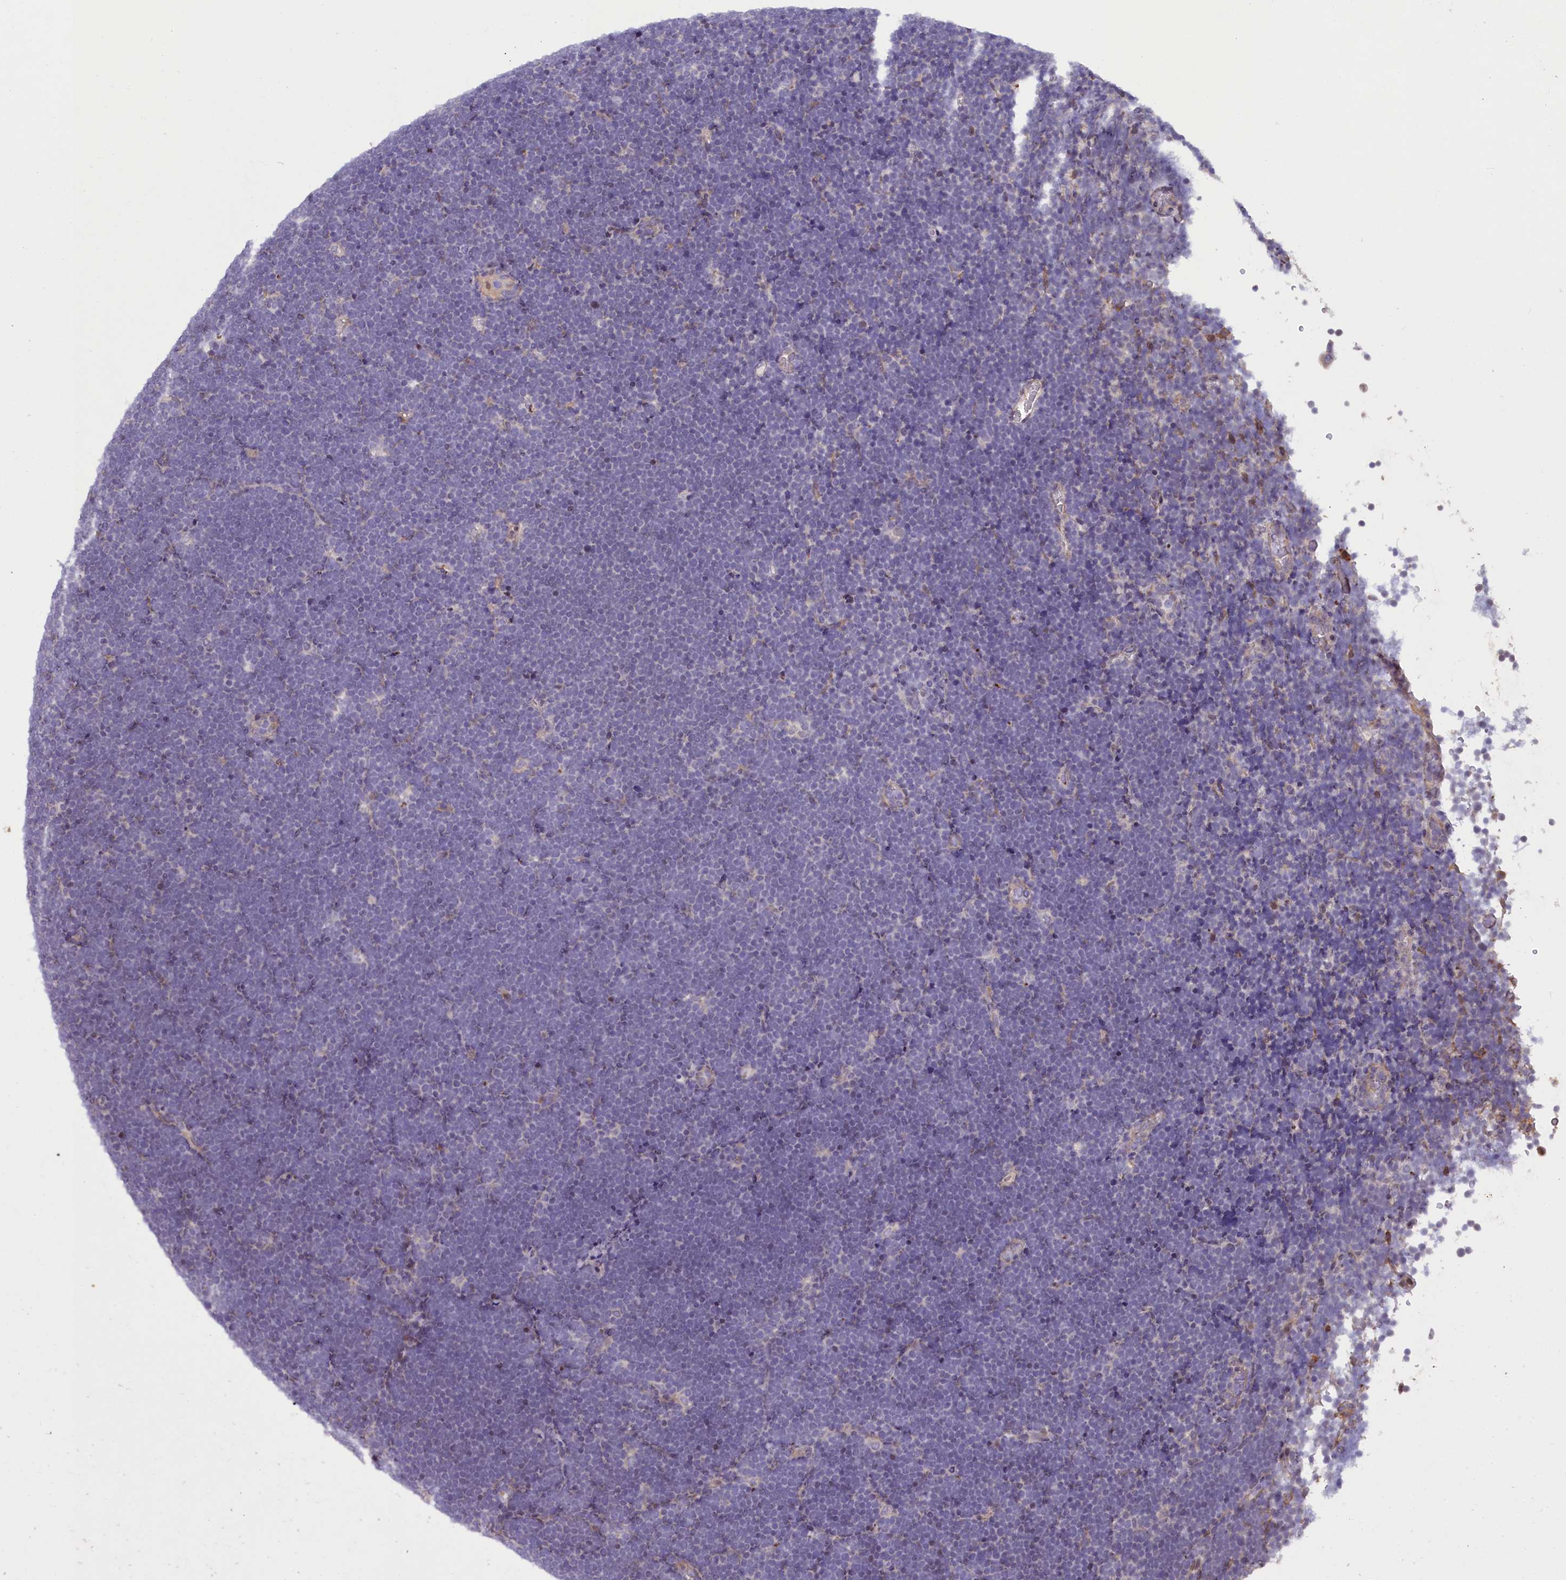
{"staining": {"intensity": "negative", "quantity": "none", "location": "none"}, "tissue": "lymphoma", "cell_type": "Tumor cells", "image_type": "cancer", "snomed": [{"axis": "morphology", "description": "Malignant lymphoma, non-Hodgkin's type, High grade"}, {"axis": "topography", "description": "Lymph node"}], "caption": "An immunohistochemistry photomicrograph of lymphoma is shown. There is no staining in tumor cells of lymphoma. Nuclei are stained in blue.", "gene": "MAN2C1", "patient": {"sex": "male", "age": 13}}